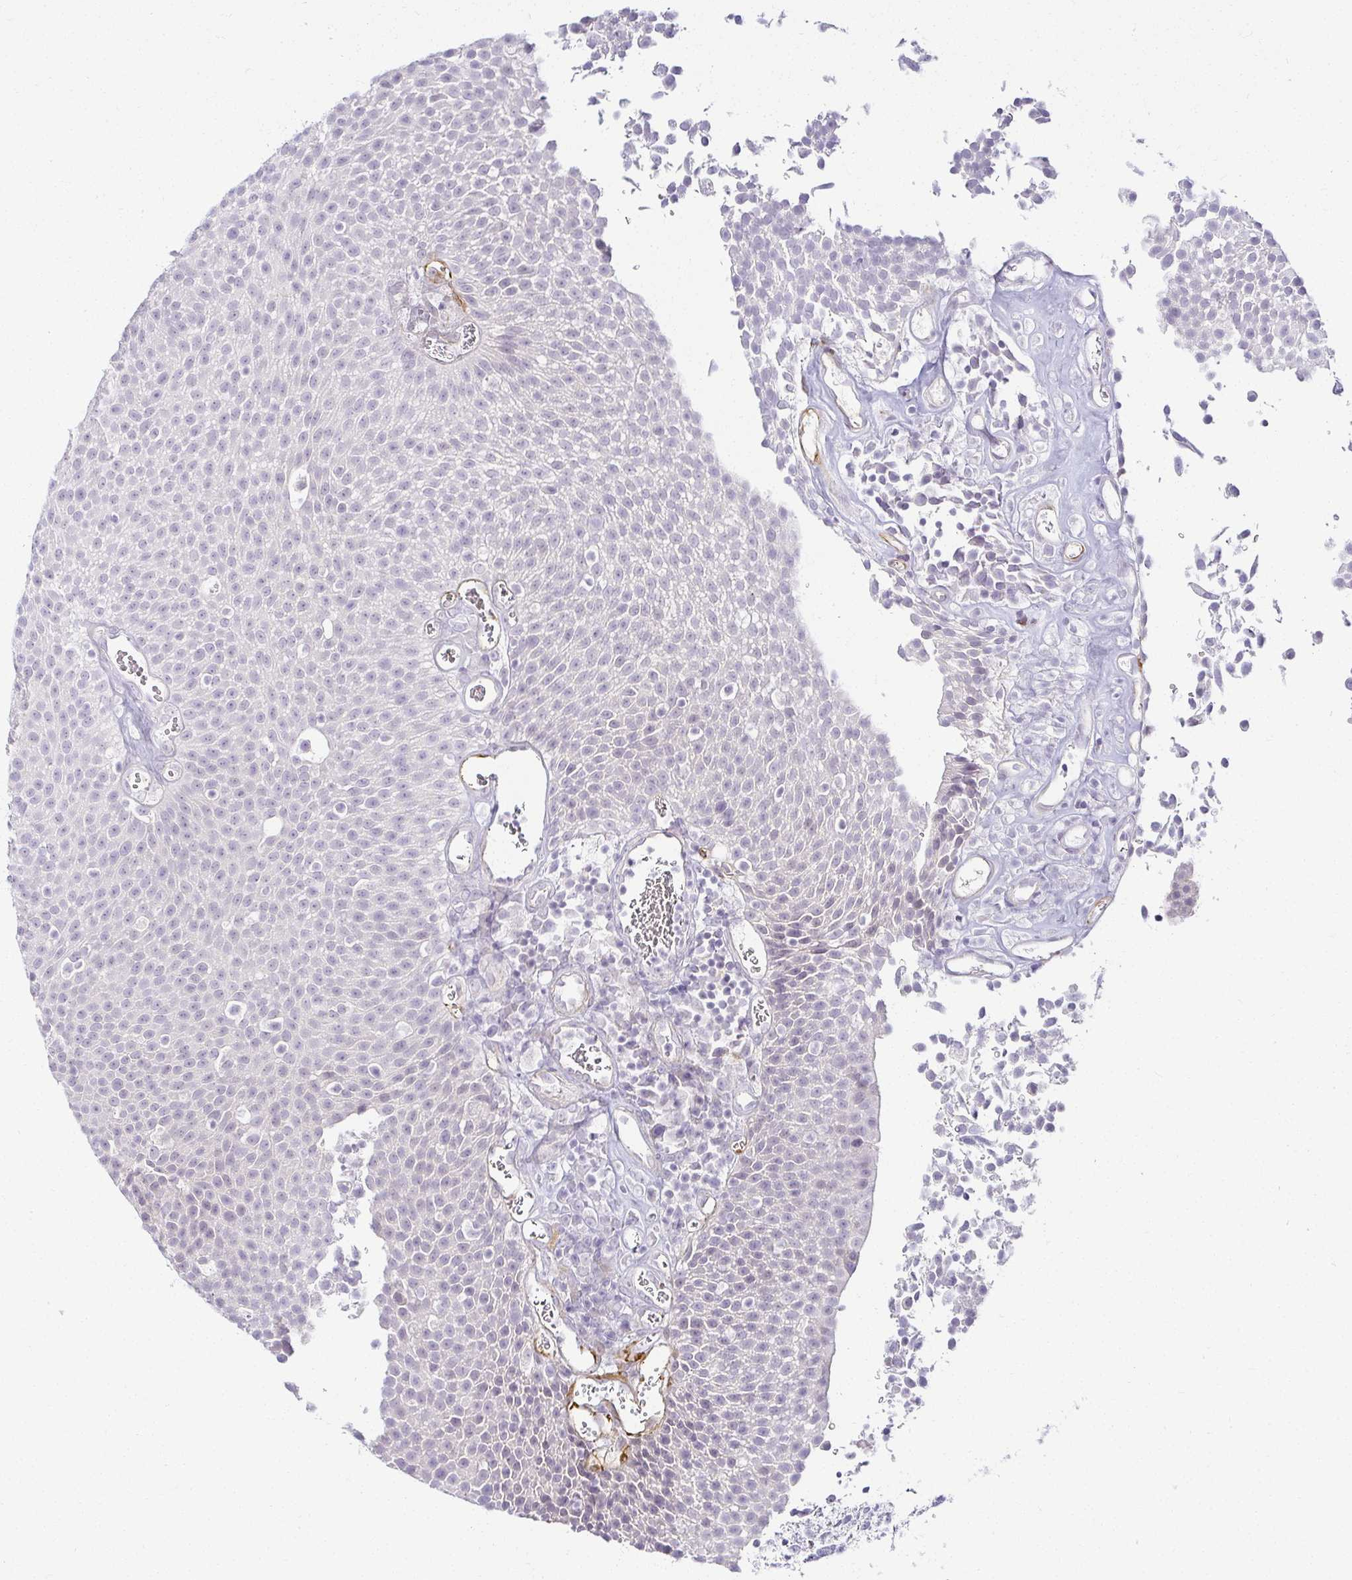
{"staining": {"intensity": "negative", "quantity": "none", "location": "none"}, "tissue": "urothelial cancer", "cell_type": "Tumor cells", "image_type": "cancer", "snomed": [{"axis": "morphology", "description": "Urothelial carcinoma, Low grade"}, {"axis": "topography", "description": "Urinary bladder"}], "caption": "This is an IHC histopathology image of human urothelial carcinoma (low-grade). There is no expression in tumor cells.", "gene": "ACAN", "patient": {"sex": "female", "age": 79}}